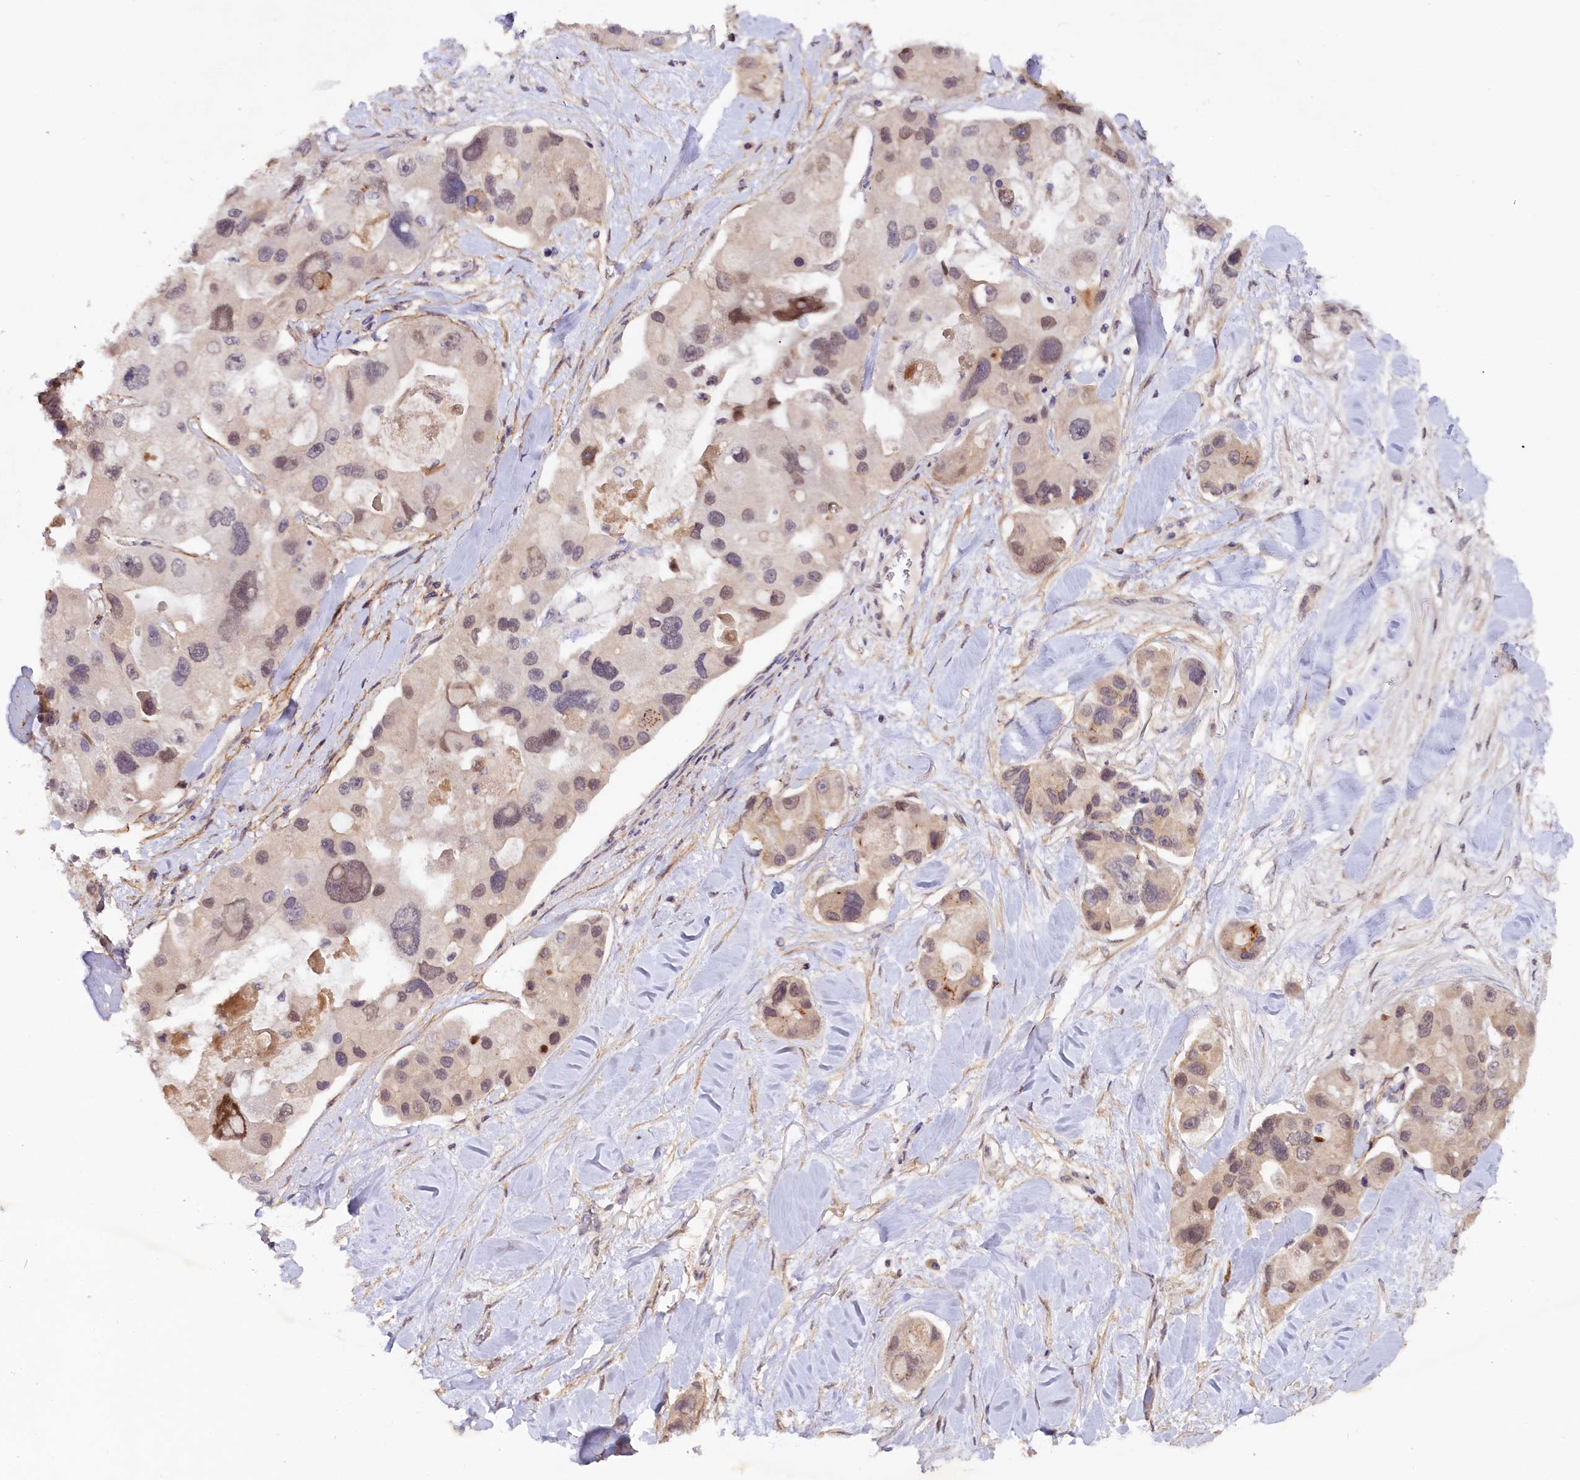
{"staining": {"intensity": "weak", "quantity": "25%-75%", "location": "nuclear"}, "tissue": "lung cancer", "cell_type": "Tumor cells", "image_type": "cancer", "snomed": [{"axis": "morphology", "description": "Adenocarcinoma, NOS"}, {"axis": "topography", "description": "Lung"}], "caption": "A brown stain labels weak nuclear expression of a protein in human lung adenocarcinoma tumor cells.", "gene": "ZNF480", "patient": {"sex": "female", "age": 54}}